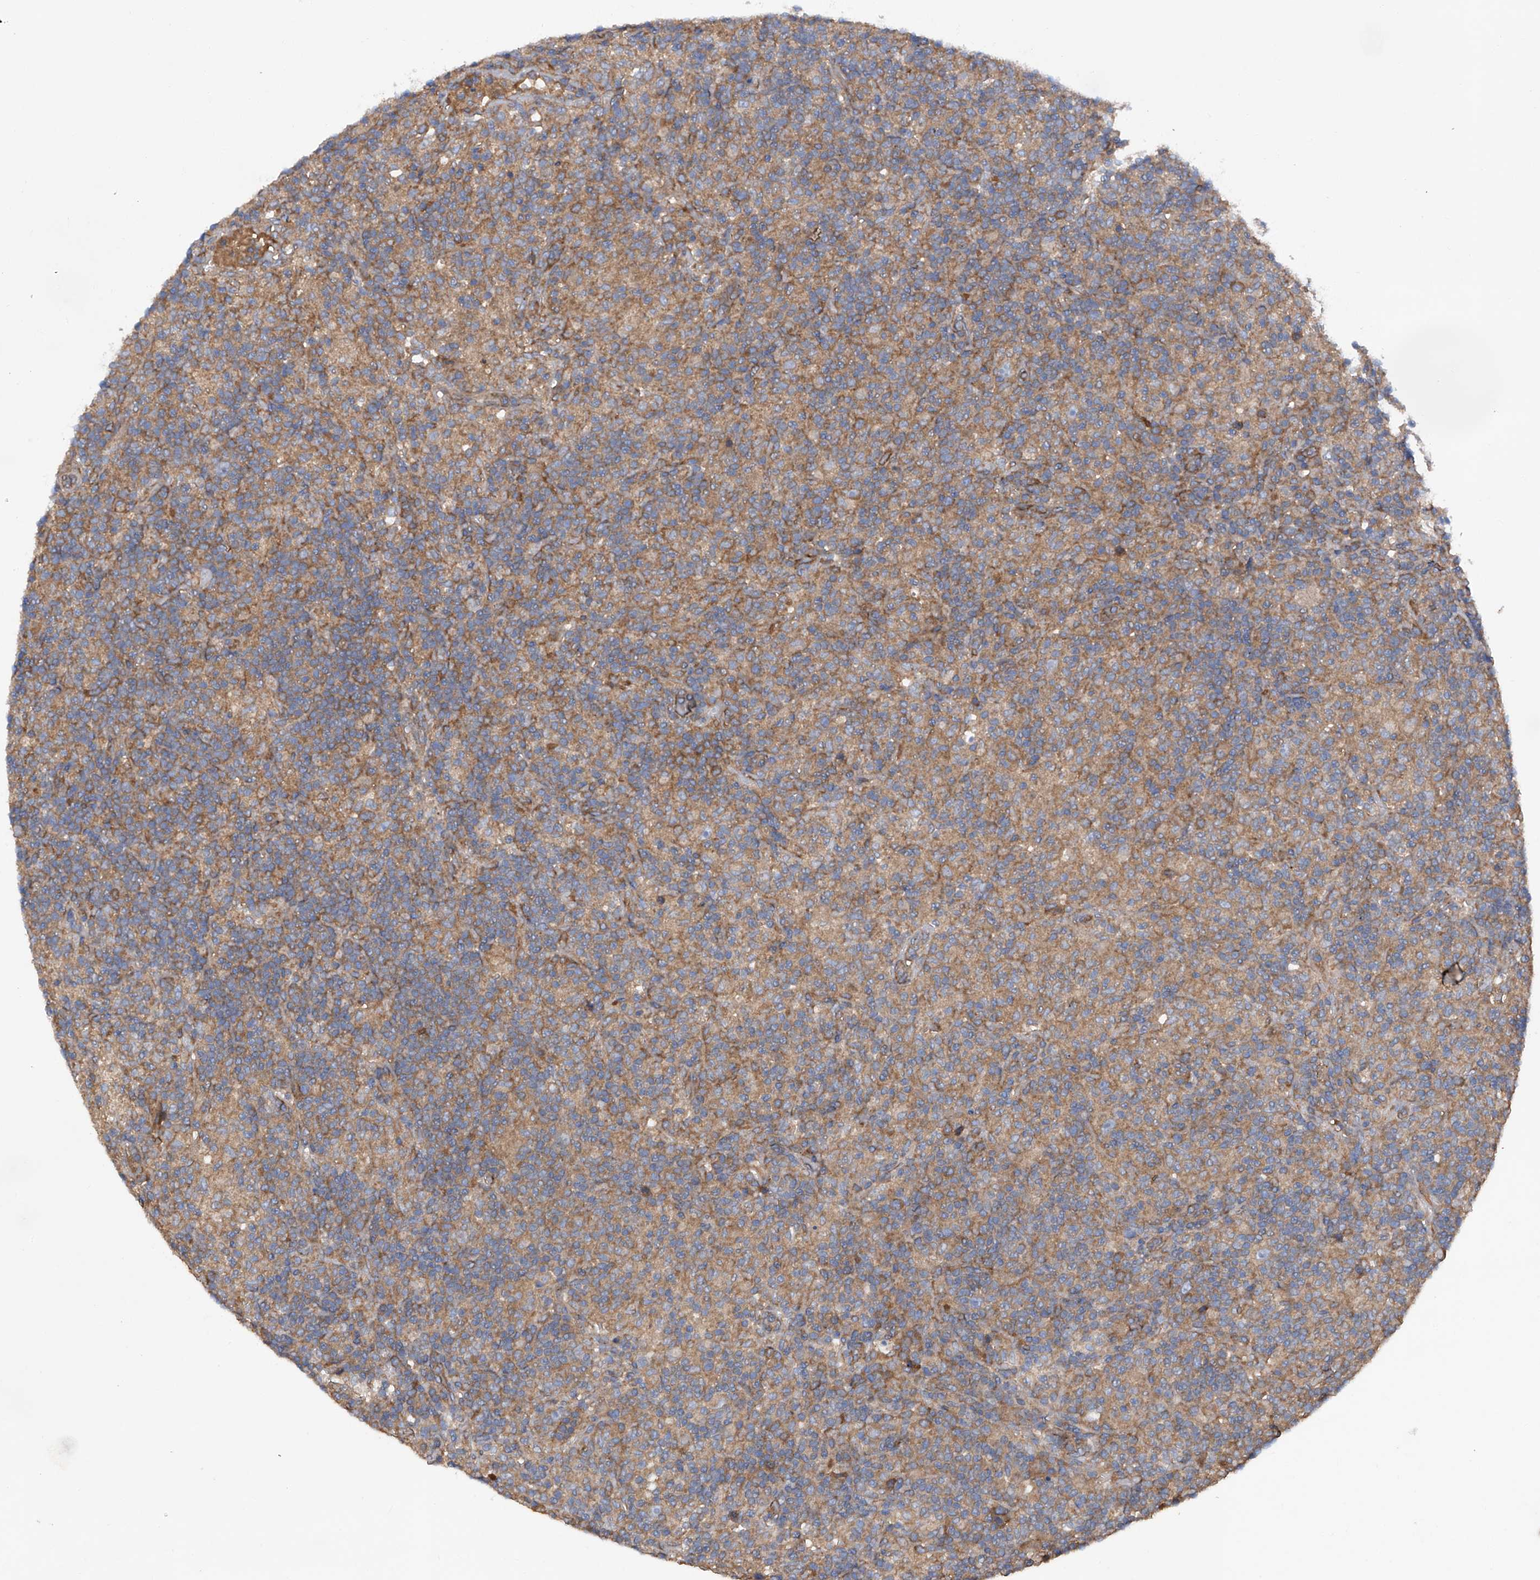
{"staining": {"intensity": "moderate", "quantity": "25%-75%", "location": "cytoplasmic/membranous"}, "tissue": "lymphoma", "cell_type": "Tumor cells", "image_type": "cancer", "snomed": [{"axis": "morphology", "description": "Hodgkin's disease, NOS"}, {"axis": "topography", "description": "Lymph node"}], "caption": "Immunohistochemistry (IHC) of lymphoma exhibits medium levels of moderate cytoplasmic/membranous staining in approximately 25%-75% of tumor cells.", "gene": "ASCC3", "patient": {"sex": "male", "age": 70}}